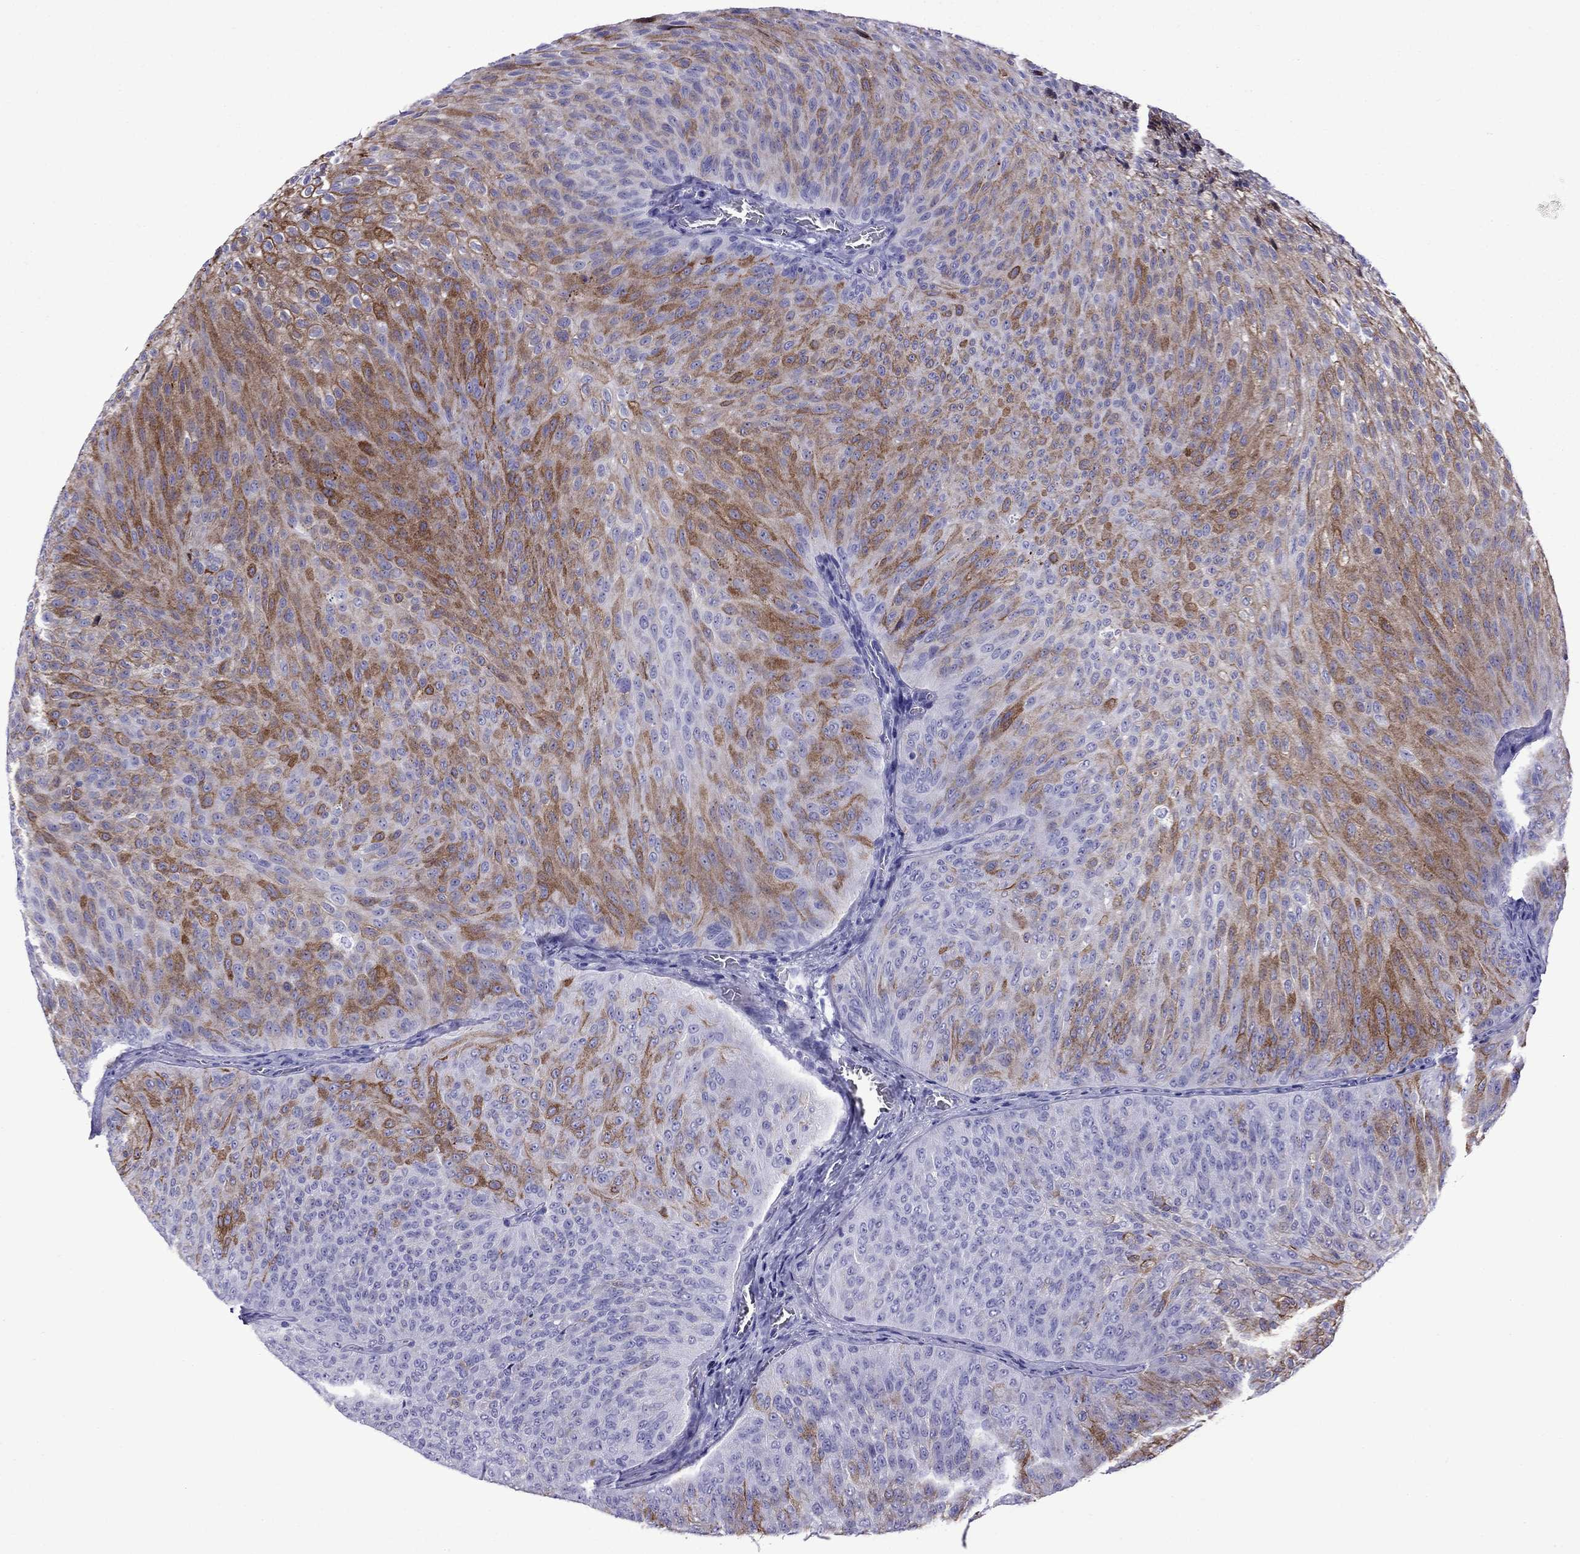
{"staining": {"intensity": "moderate", "quantity": "25%-75%", "location": "cytoplasmic/membranous"}, "tissue": "urothelial cancer", "cell_type": "Tumor cells", "image_type": "cancer", "snomed": [{"axis": "morphology", "description": "Urothelial carcinoma, Low grade"}, {"axis": "topography", "description": "Urinary bladder"}], "caption": "Protein staining shows moderate cytoplasmic/membranous expression in approximately 25%-75% of tumor cells in urothelial carcinoma (low-grade).", "gene": "CRYBA1", "patient": {"sex": "male", "age": 78}}